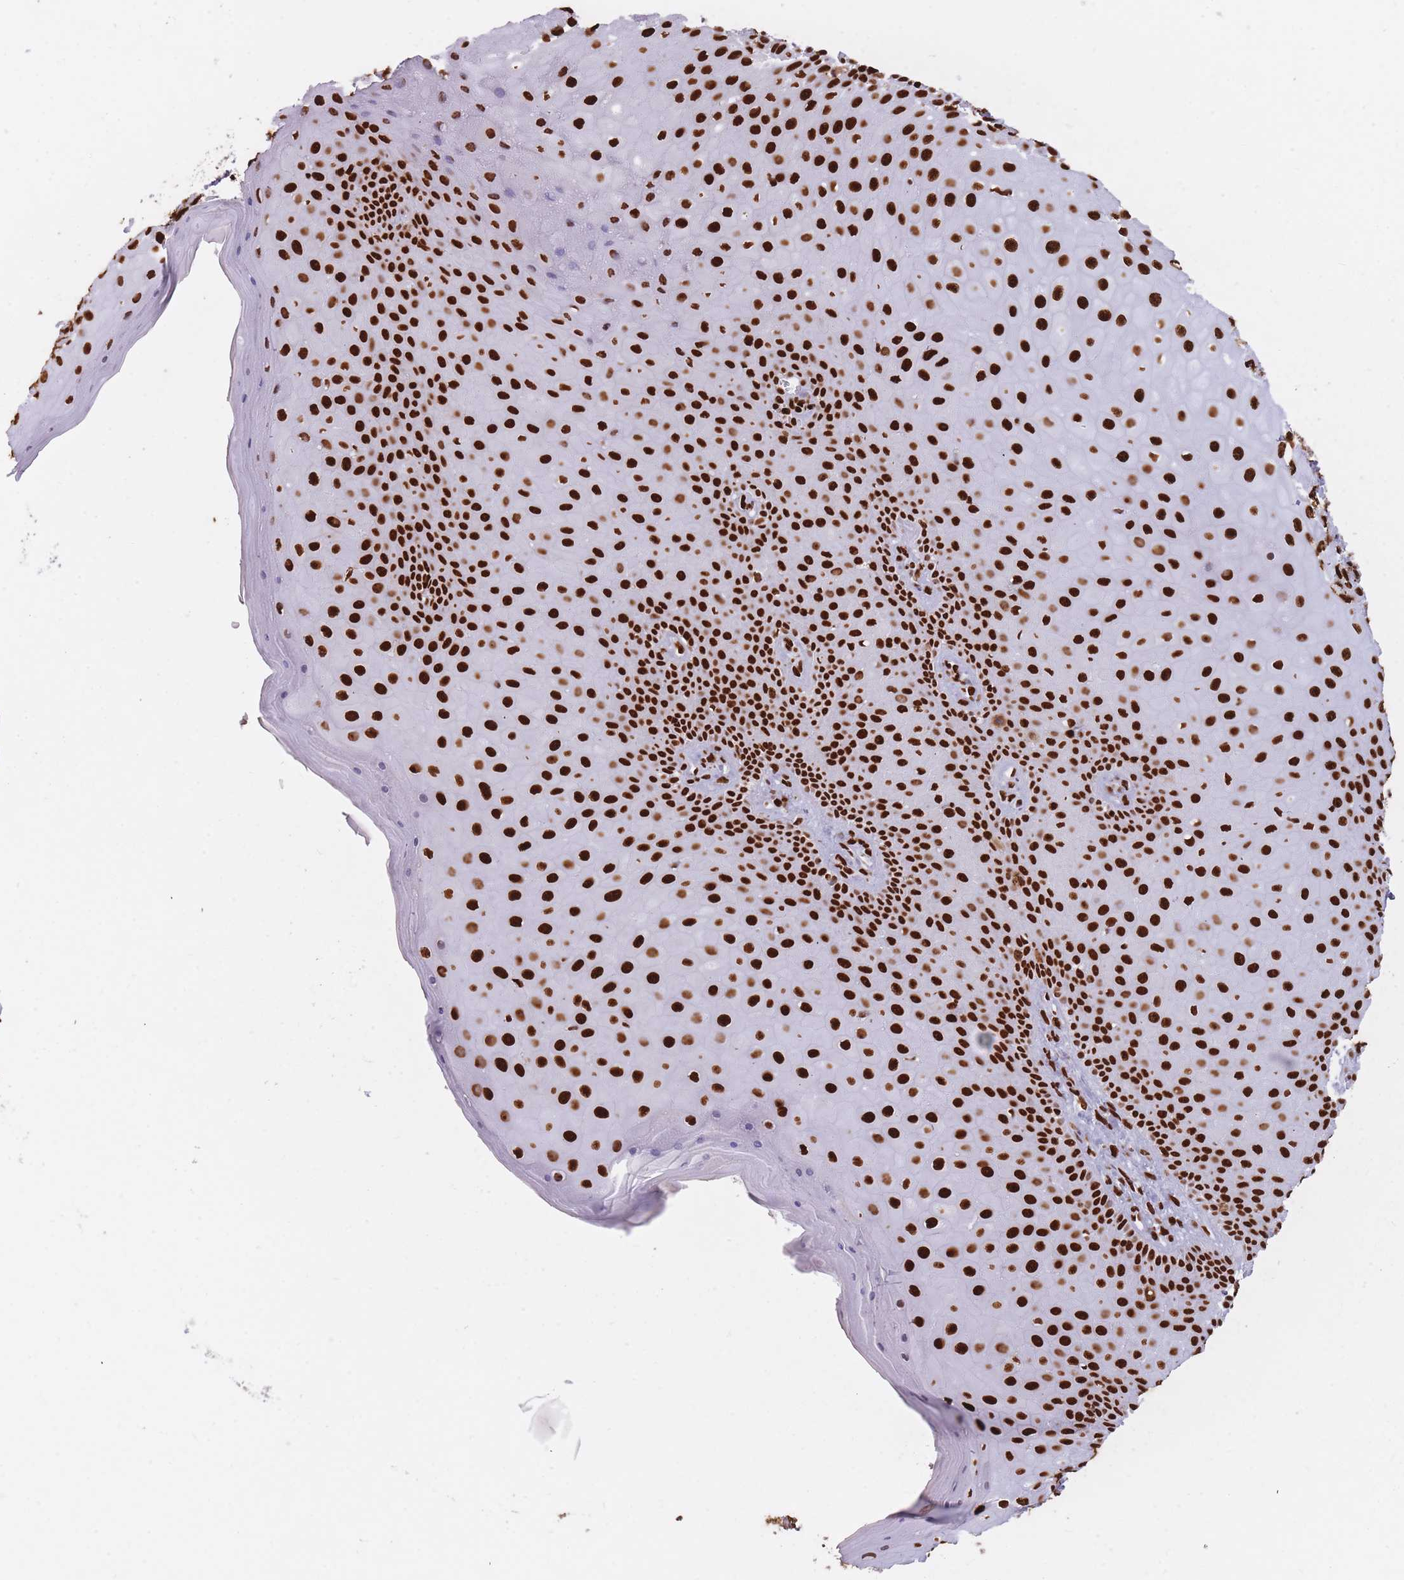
{"staining": {"intensity": "strong", "quantity": ">75%", "location": "nuclear"}, "tissue": "skin", "cell_type": "Epidermal cells", "image_type": "normal", "snomed": [{"axis": "morphology", "description": "Normal tissue, NOS"}, {"axis": "topography", "description": "Anal"}], "caption": "Approximately >75% of epidermal cells in normal human skin display strong nuclear protein staining as visualized by brown immunohistochemical staining.", "gene": "HNRNPUL1", "patient": {"sex": "male", "age": 80}}